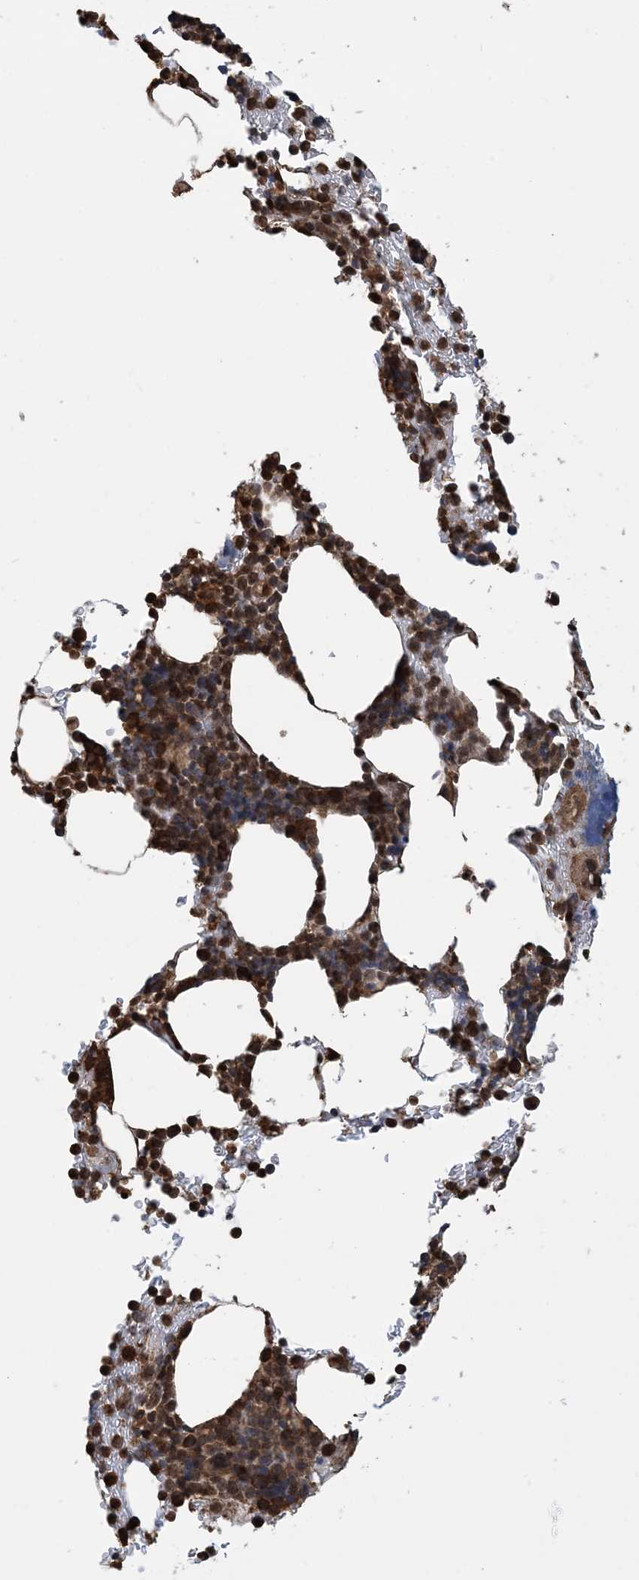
{"staining": {"intensity": "strong", "quantity": ">75%", "location": "cytoplasmic/membranous"}, "tissue": "bone marrow", "cell_type": "Hematopoietic cells", "image_type": "normal", "snomed": [{"axis": "morphology", "description": "Normal tissue, NOS"}, {"axis": "topography", "description": "Bone marrow"}], "caption": "A micrograph of human bone marrow stained for a protein displays strong cytoplasmic/membranous brown staining in hematopoietic cells. The staining was performed using DAB, with brown indicating positive protein expression. Nuclei are stained blue with hematoxylin.", "gene": "HSPA1A", "patient": {"sex": "male"}}